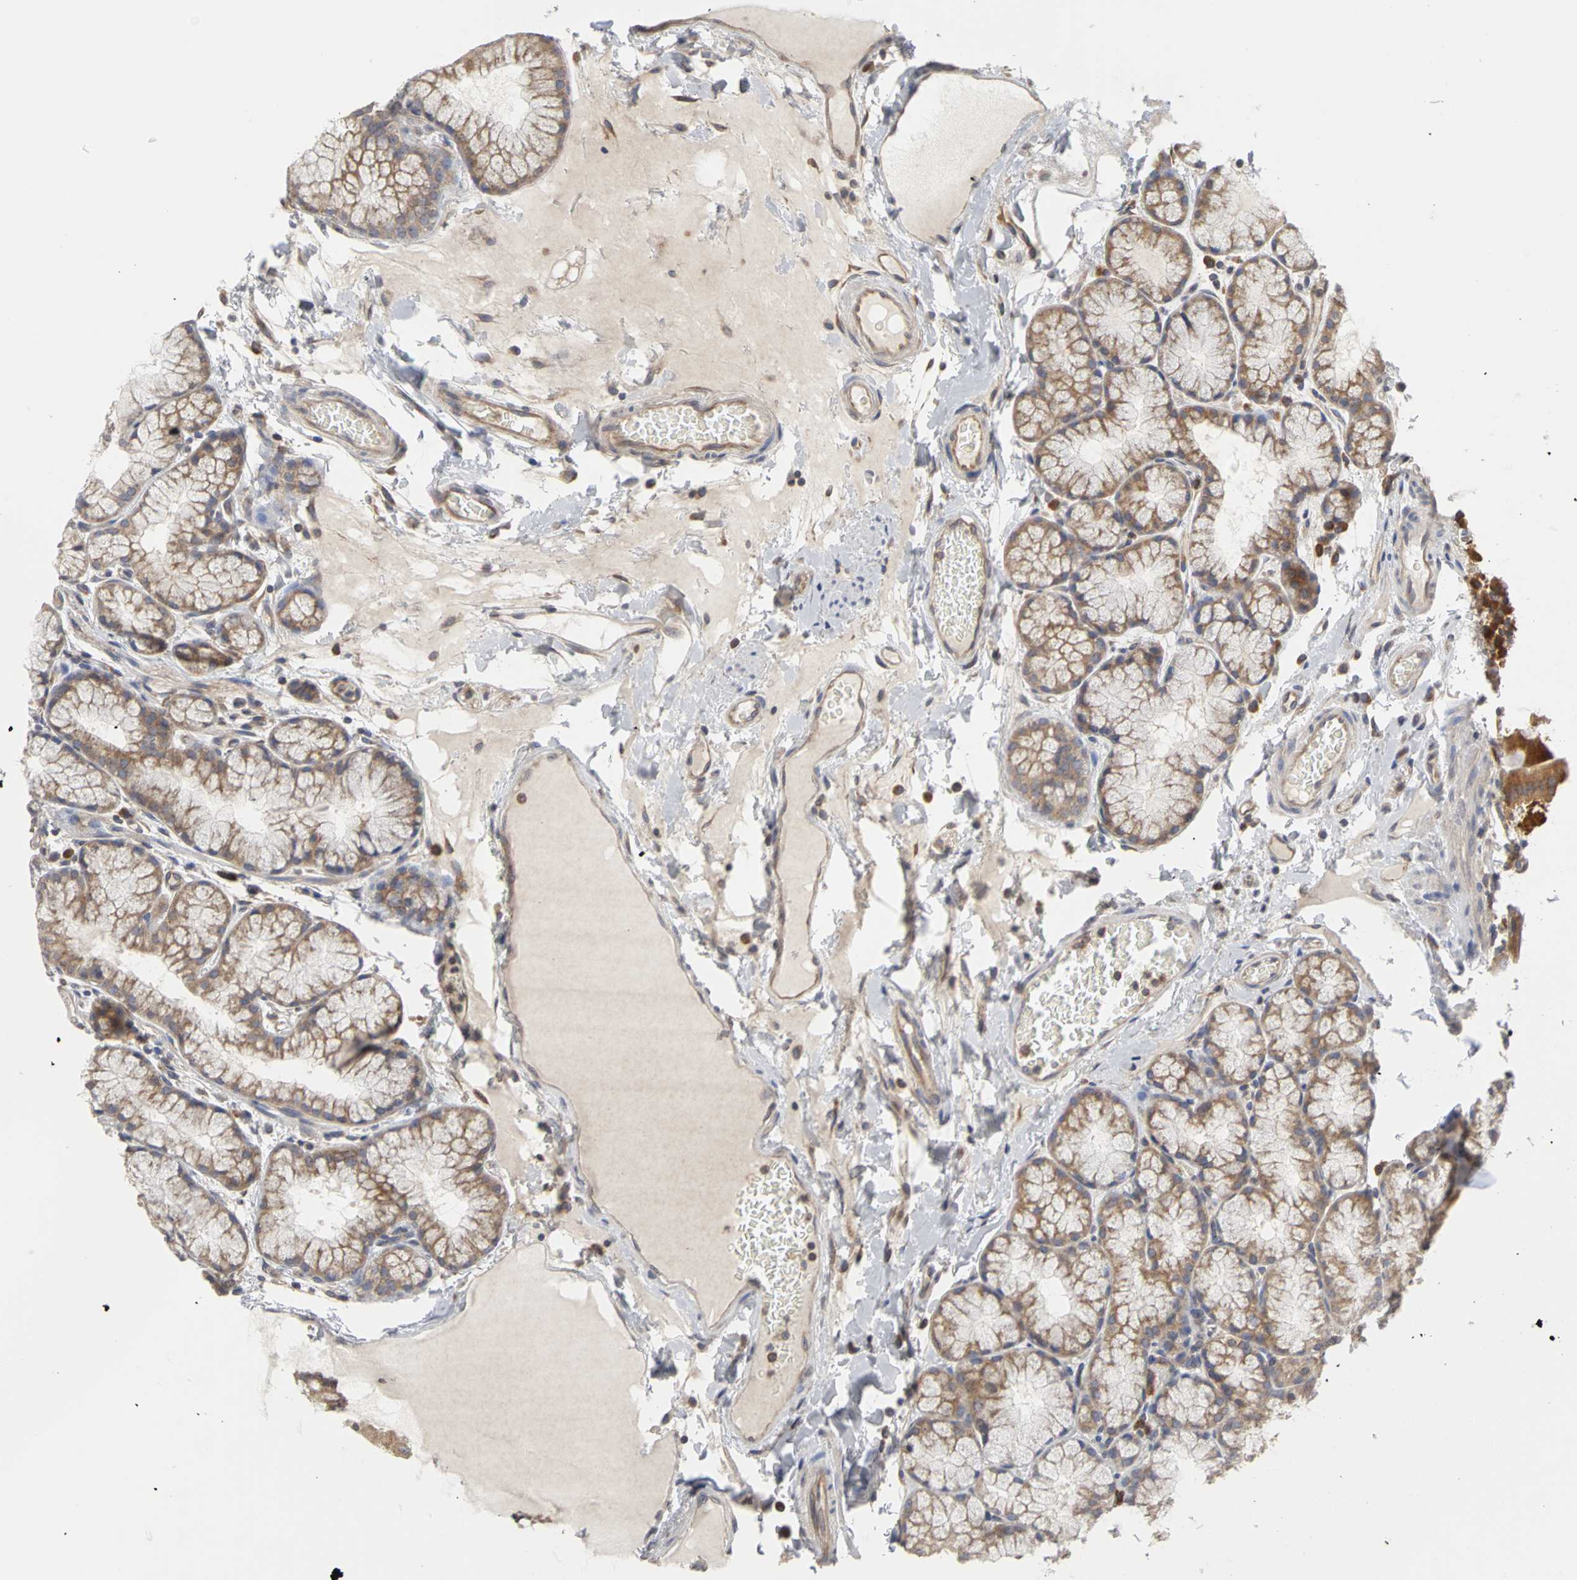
{"staining": {"intensity": "moderate", "quantity": ">75%", "location": "cytoplasmic/membranous"}, "tissue": "duodenum", "cell_type": "Glandular cells", "image_type": "normal", "snomed": [{"axis": "morphology", "description": "Normal tissue, NOS"}, {"axis": "topography", "description": "Duodenum"}], "caption": "Immunohistochemistry photomicrograph of unremarkable duodenum: duodenum stained using immunohistochemistry displays medium levels of moderate protein expression localized specifically in the cytoplasmic/membranous of glandular cells, appearing as a cytoplasmic/membranous brown color.", "gene": "IRAK1", "patient": {"sex": "male", "age": 50}}